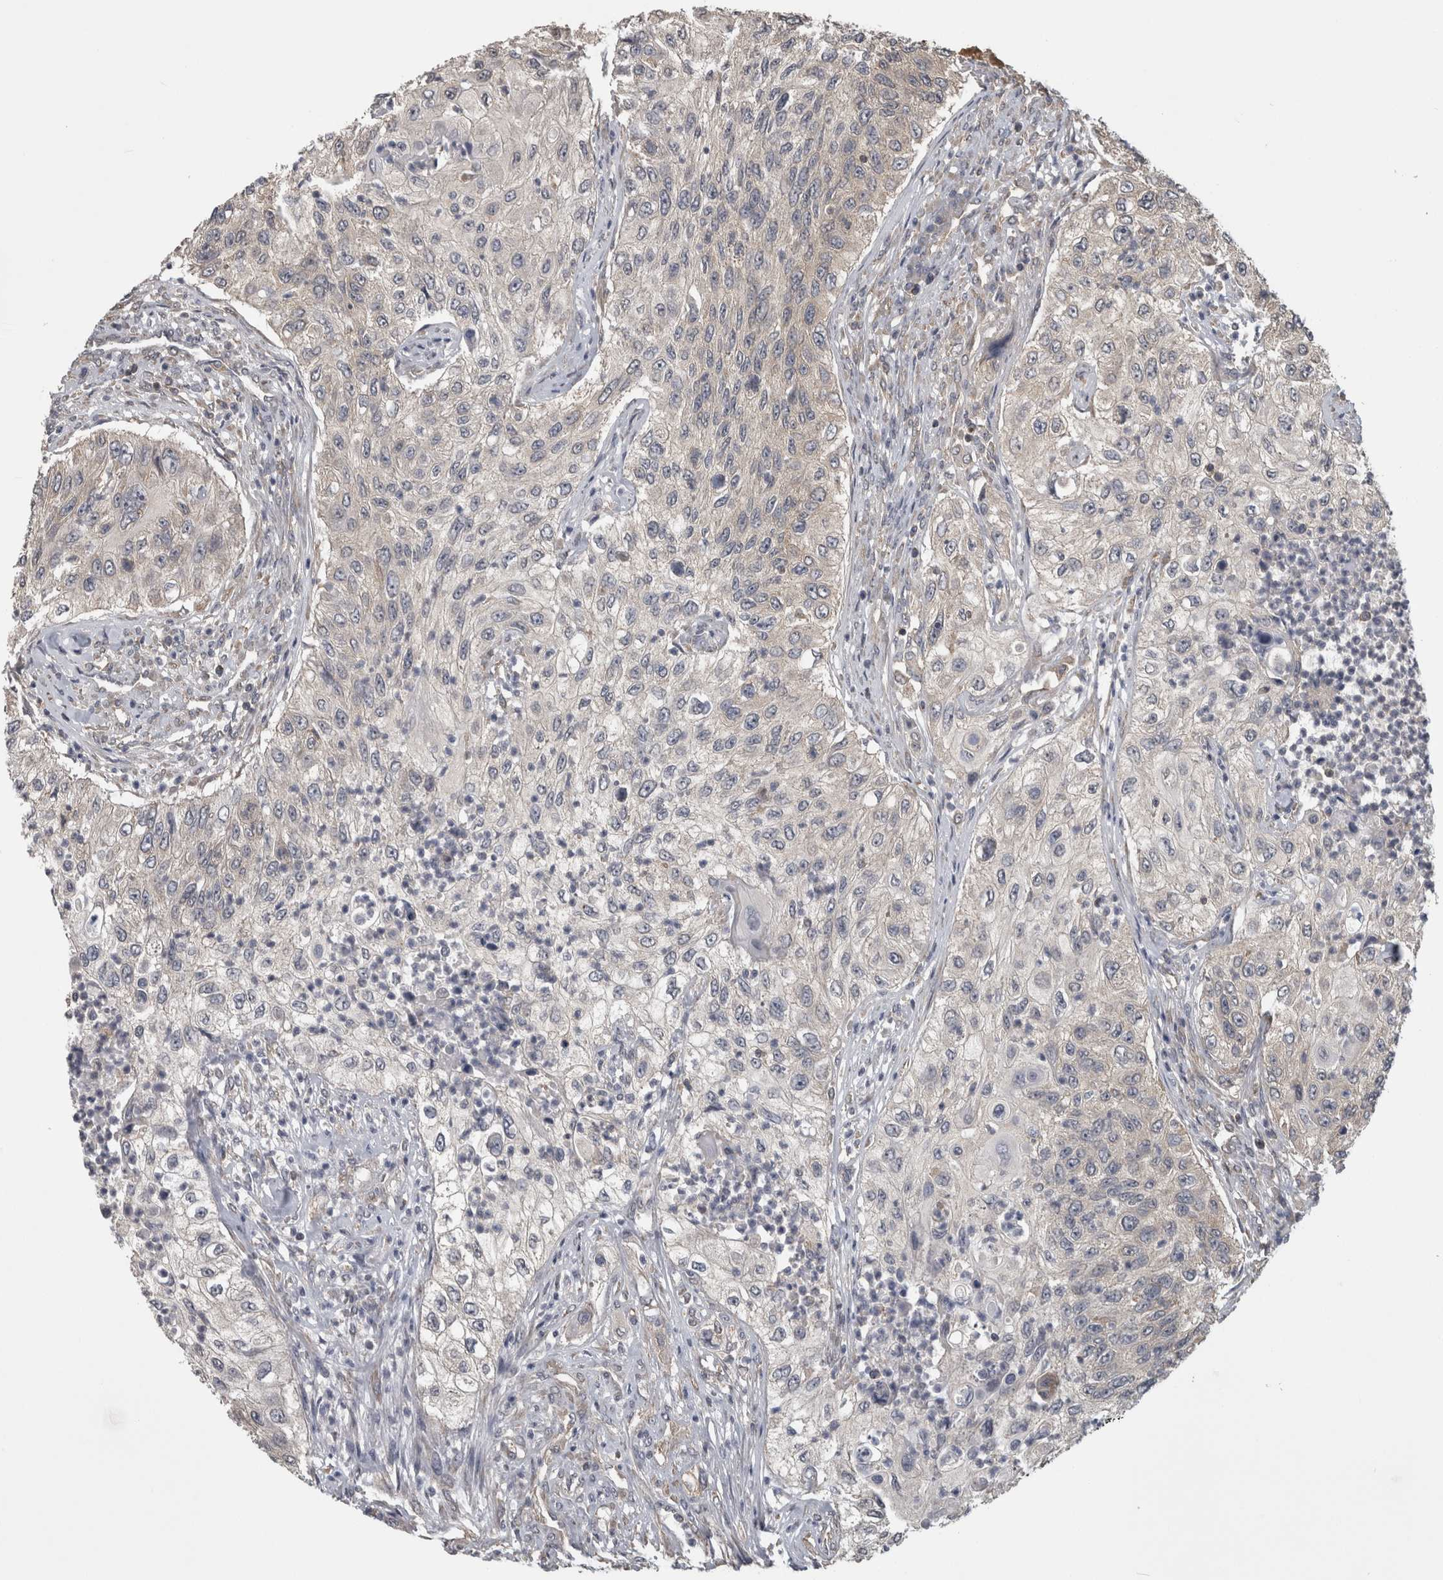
{"staining": {"intensity": "negative", "quantity": "none", "location": "none"}, "tissue": "urothelial cancer", "cell_type": "Tumor cells", "image_type": "cancer", "snomed": [{"axis": "morphology", "description": "Urothelial carcinoma, High grade"}, {"axis": "topography", "description": "Urinary bladder"}], "caption": "Immunohistochemical staining of human urothelial cancer reveals no significant expression in tumor cells.", "gene": "ATXN2", "patient": {"sex": "female", "age": 60}}